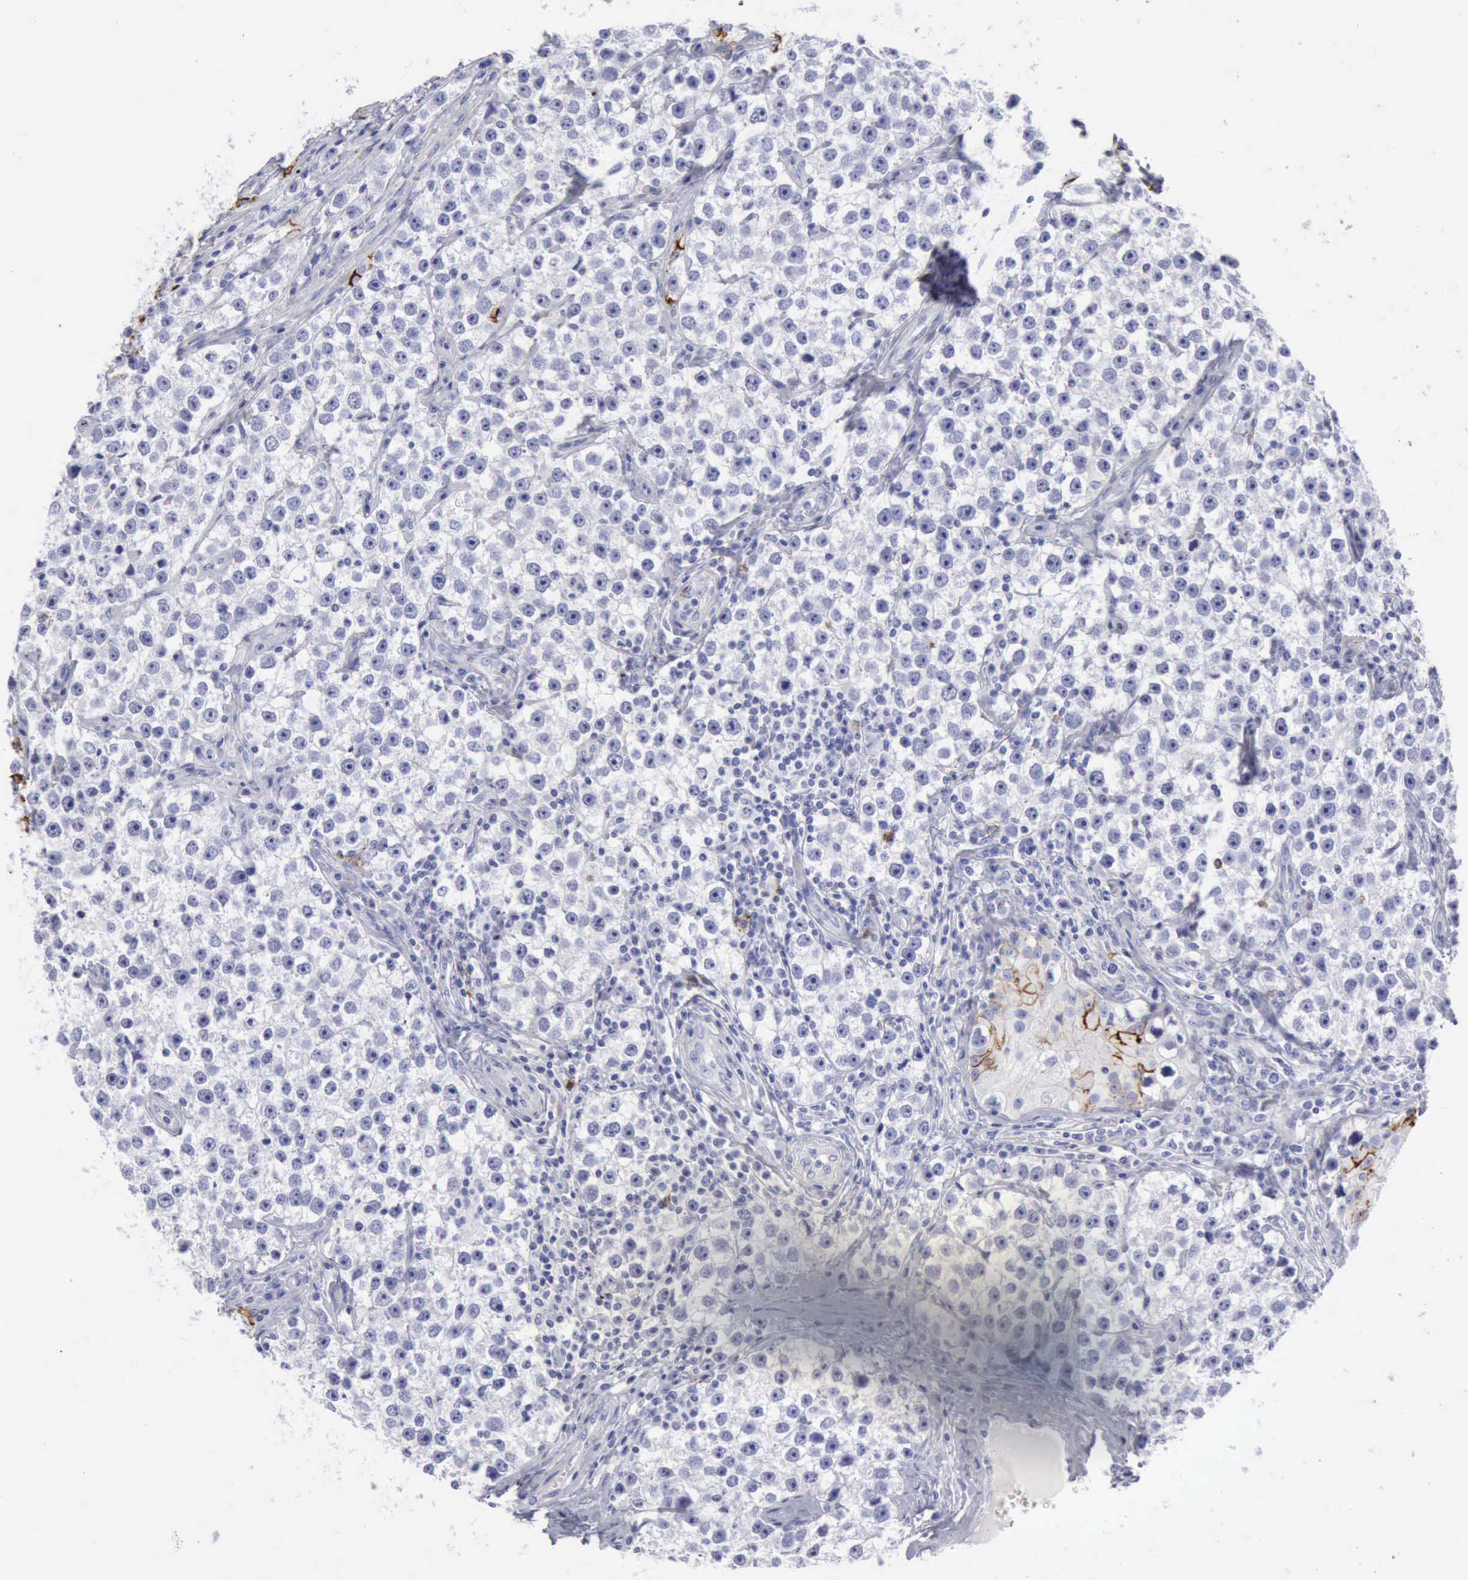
{"staining": {"intensity": "negative", "quantity": "none", "location": "none"}, "tissue": "testis cancer", "cell_type": "Tumor cells", "image_type": "cancer", "snomed": [{"axis": "morphology", "description": "Seminoma, NOS"}, {"axis": "topography", "description": "Testis"}], "caption": "Tumor cells are negative for protein expression in human testis seminoma.", "gene": "NCAM1", "patient": {"sex": "male", "age": 32}}